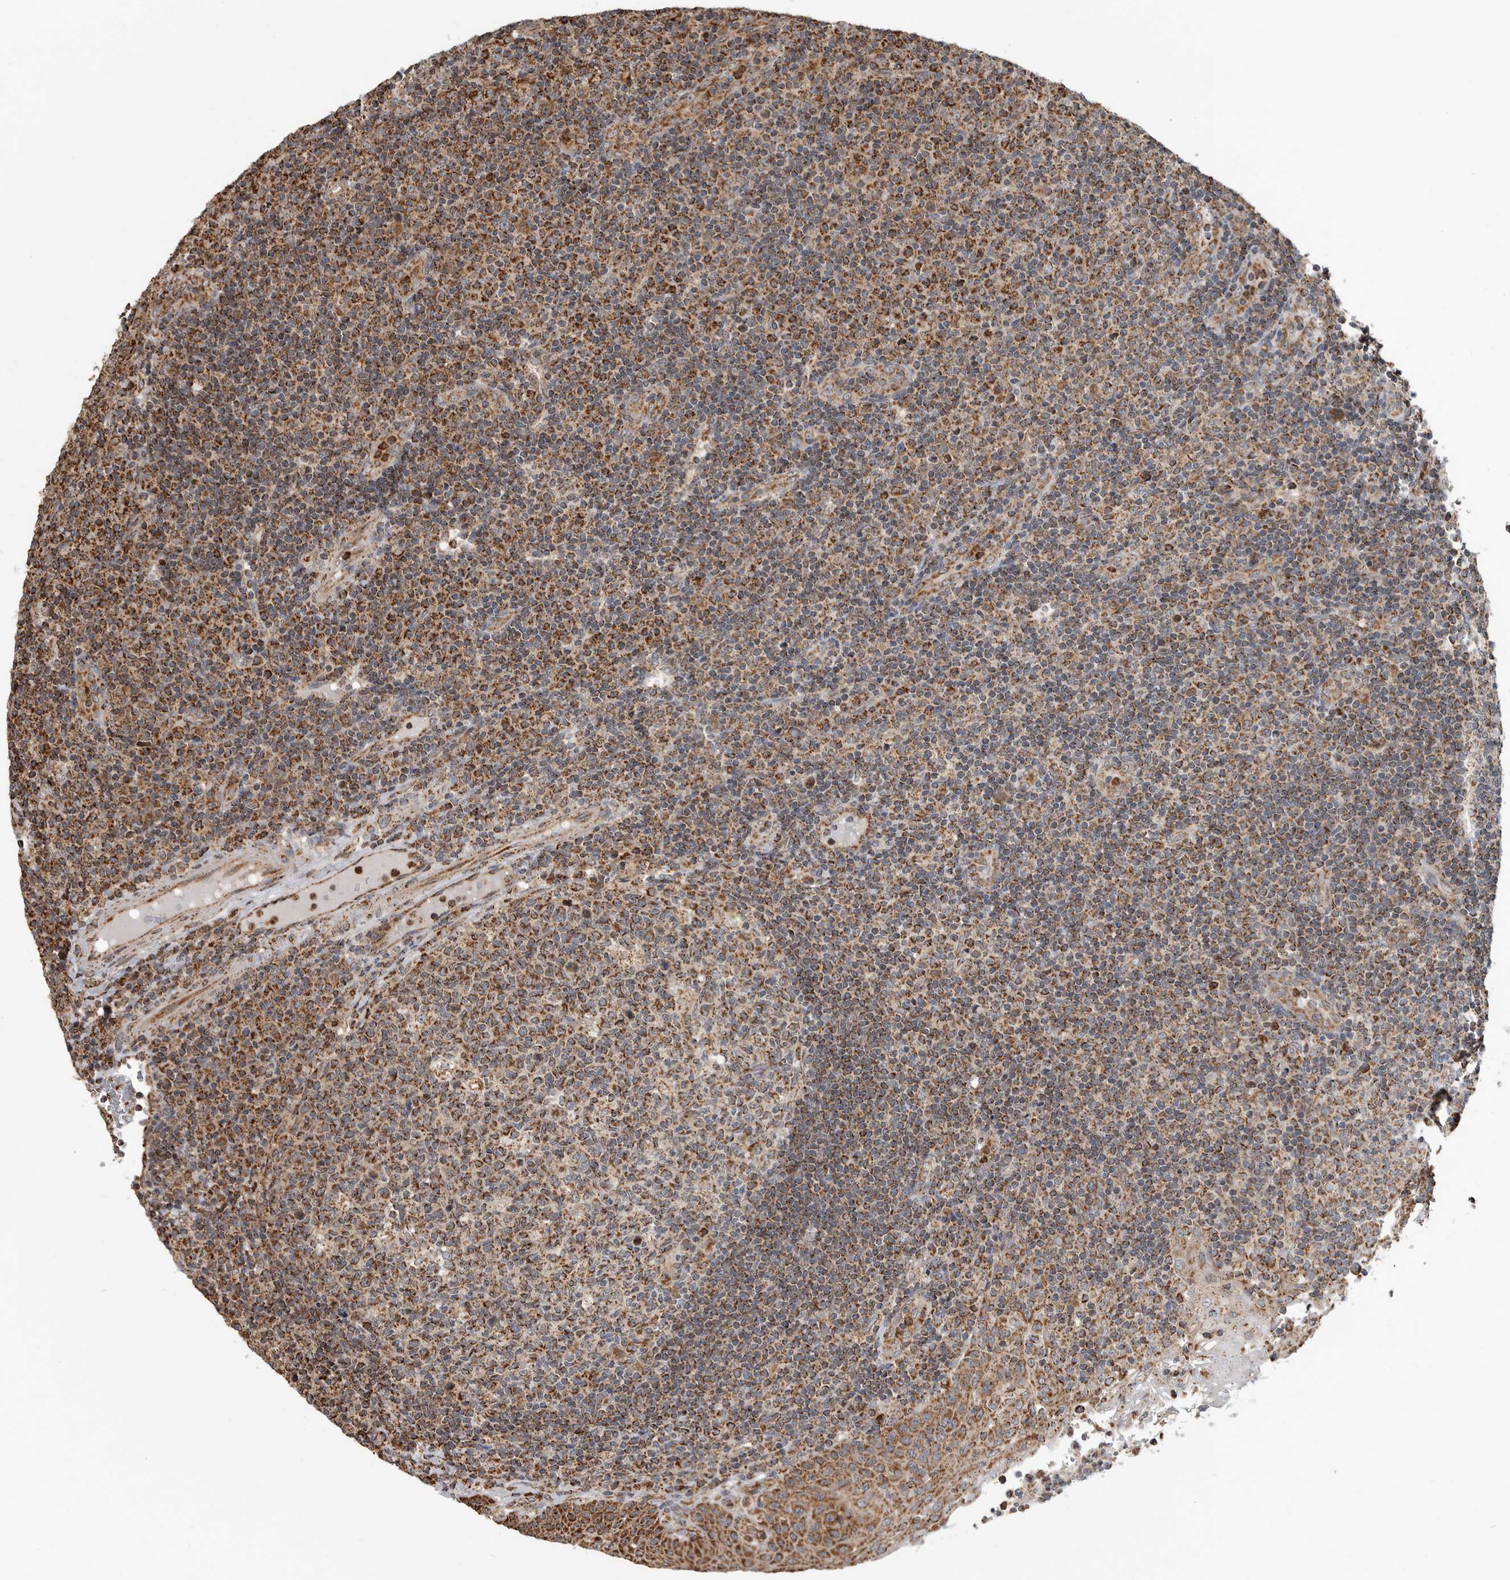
{"staining": {"intensity": "moderate", "quantity": ">75%", "location": "cytoplasmic/membranous"}, "tissue": "tonsil", "cell_type": "Germinal center cells", "image_type": "normal", "snomed": [{"axis": "morphology", "description": "Normal tissue, NOS"}, {"axis": "topography", "description": "Tonsil"}], "caption": "DAB immunohistochemical staining of benign human tonsil demonstrates moderate cytoplasmic/membranous protein staining in about >75% of germinal center cells.", "gene": "GCNT2", "patient": {"sex": "female", "age": 40}}